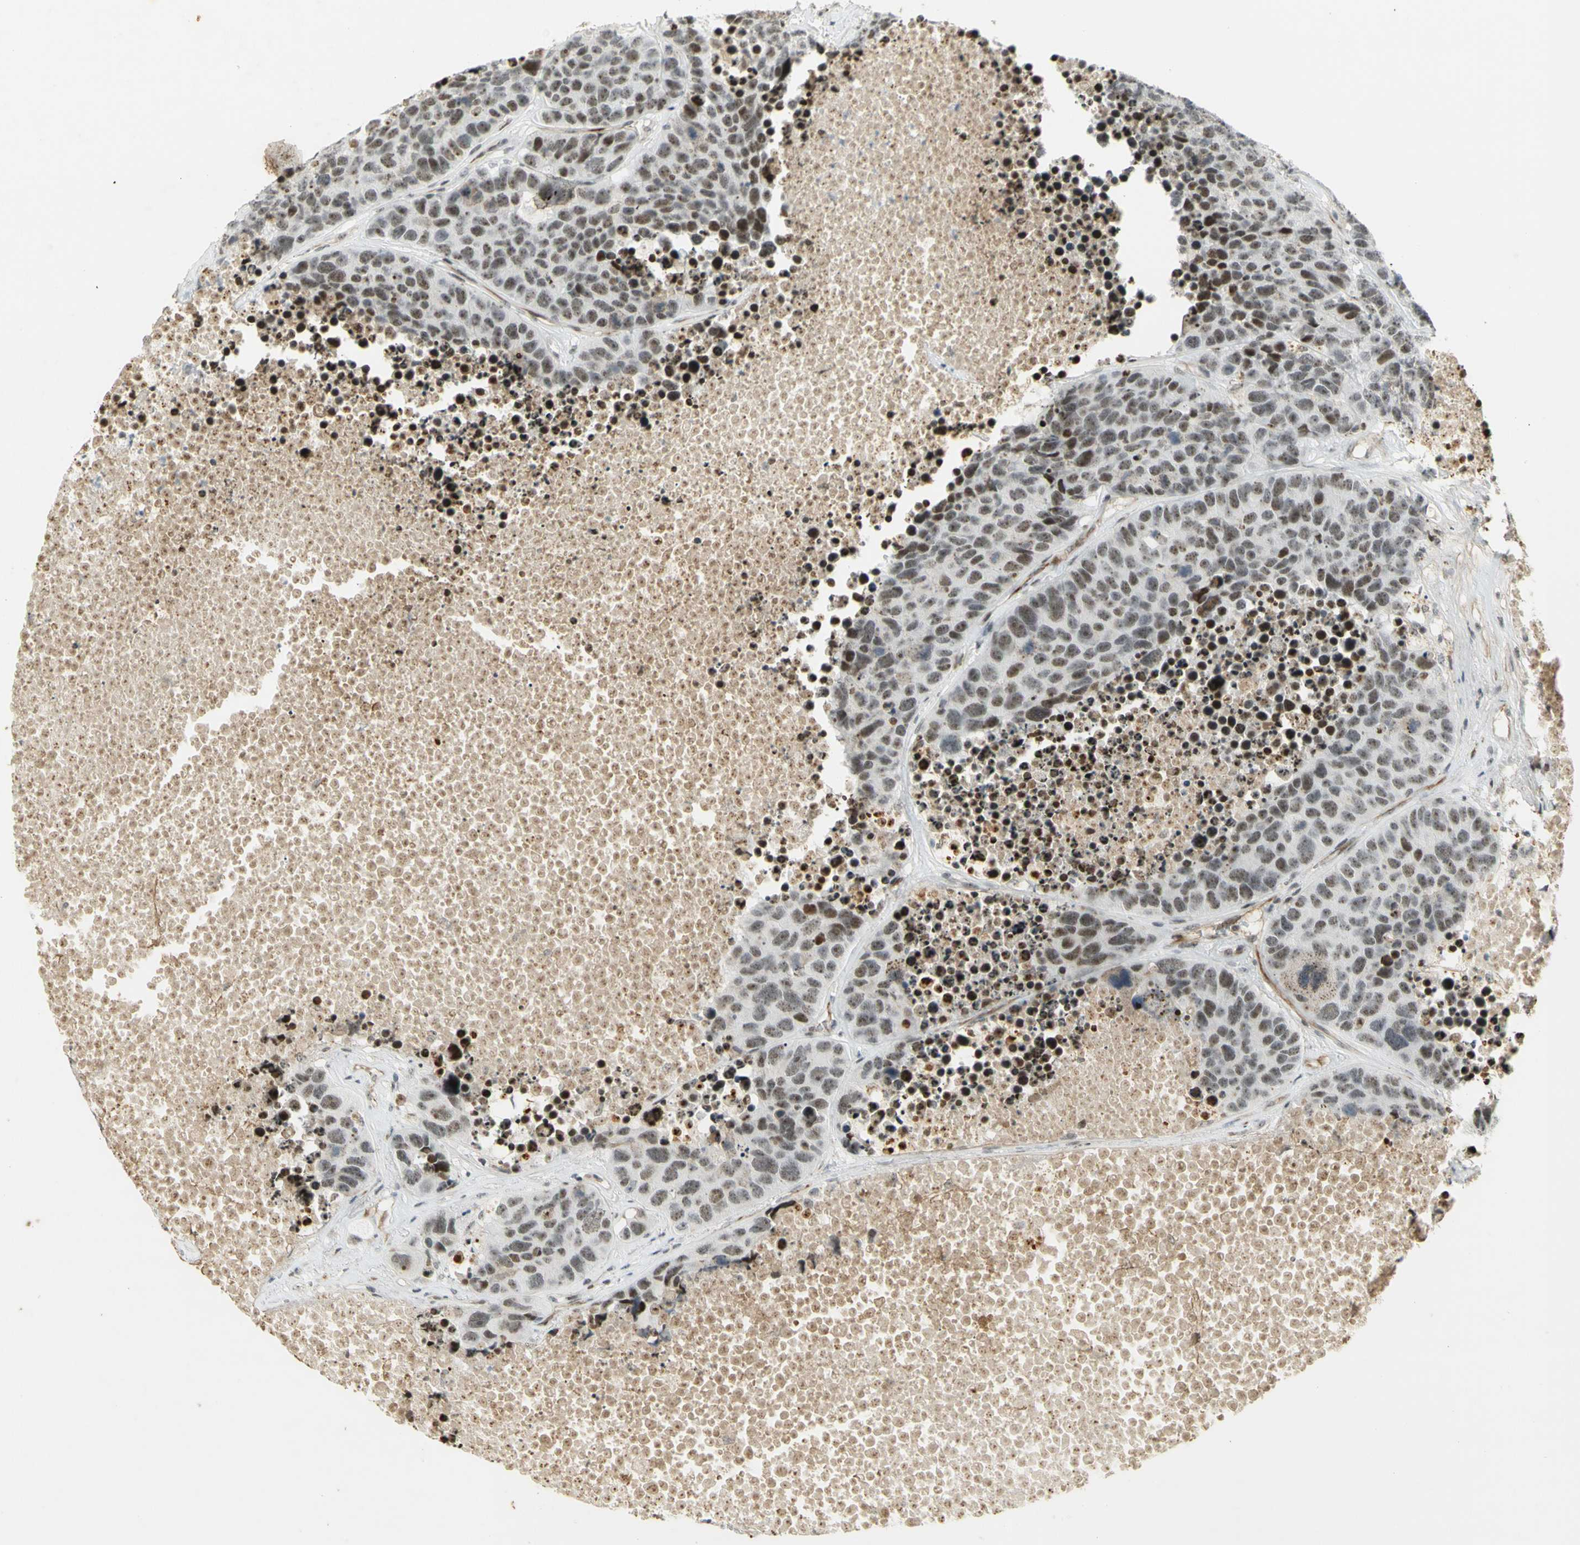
{"staining": {"intensity": "moderate", "quantity": ">75%", "location": "nuclear"}, "tissue": "carcinoid", "cell_type": "Tumor cells", "image_type": "cancer", "snomed": [{"axis": "morphology", "description": "Carcinoid, malignant, NOS"}, {"axis": "topography", "description": "Lung"}], "caption": "Protein analysis of carcinoid tissue reveals moderate nuclear expression in approximately >75% of tumor cells.", "gene": "IRF1", "patient": {"sex": "male", "age": 60}}